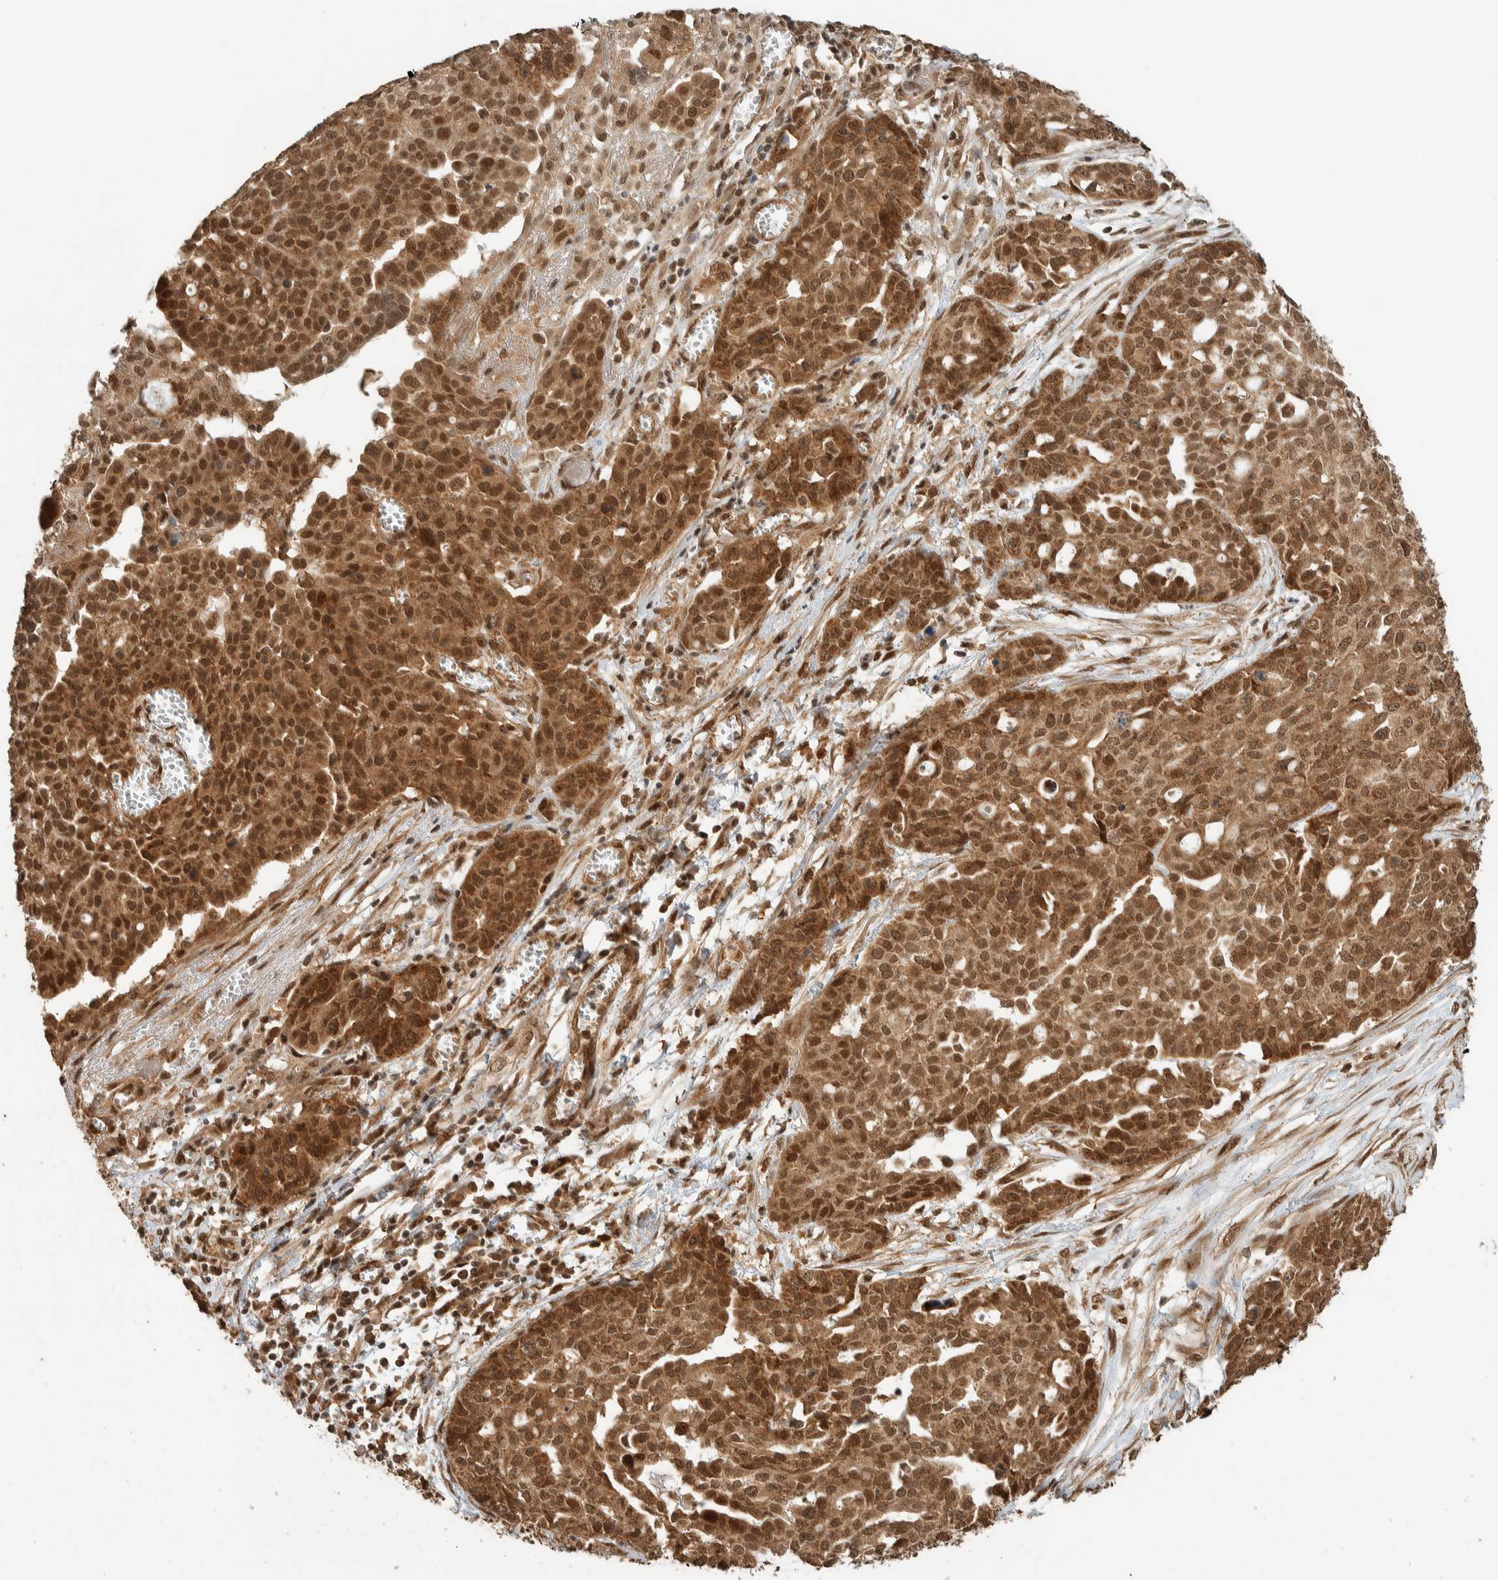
{"staining": {"intensity": "strong", "quantity": ">75%", "location": "cytoplasmic/membranous,nuclear"}, "tissue": "ovarian cancer", "cell_type": "Tumor cells", "image_type": "cancer", "snomed": [{"axis": "morphology", "description": "Cystadenocarcinoma, serous, NOS"}, {"axis": "topography", "description": "Soft tissue"}, {"axis": "topography", "description": "Ovary"}], "caption": "An IHC micrograph of tumor tissue is shown. Protein staining in brown highlights strong cytoplasmic/membranous and nuclear positivity in ovarian serous cystadenocarcinoma within tumor cells. (DAB (3,3'-diaminobenzidine) = brown stain, brightfield microscopy at high magnification).", "gene": "ZBTB2", "patient": {"sex": "female", "age": 57}}